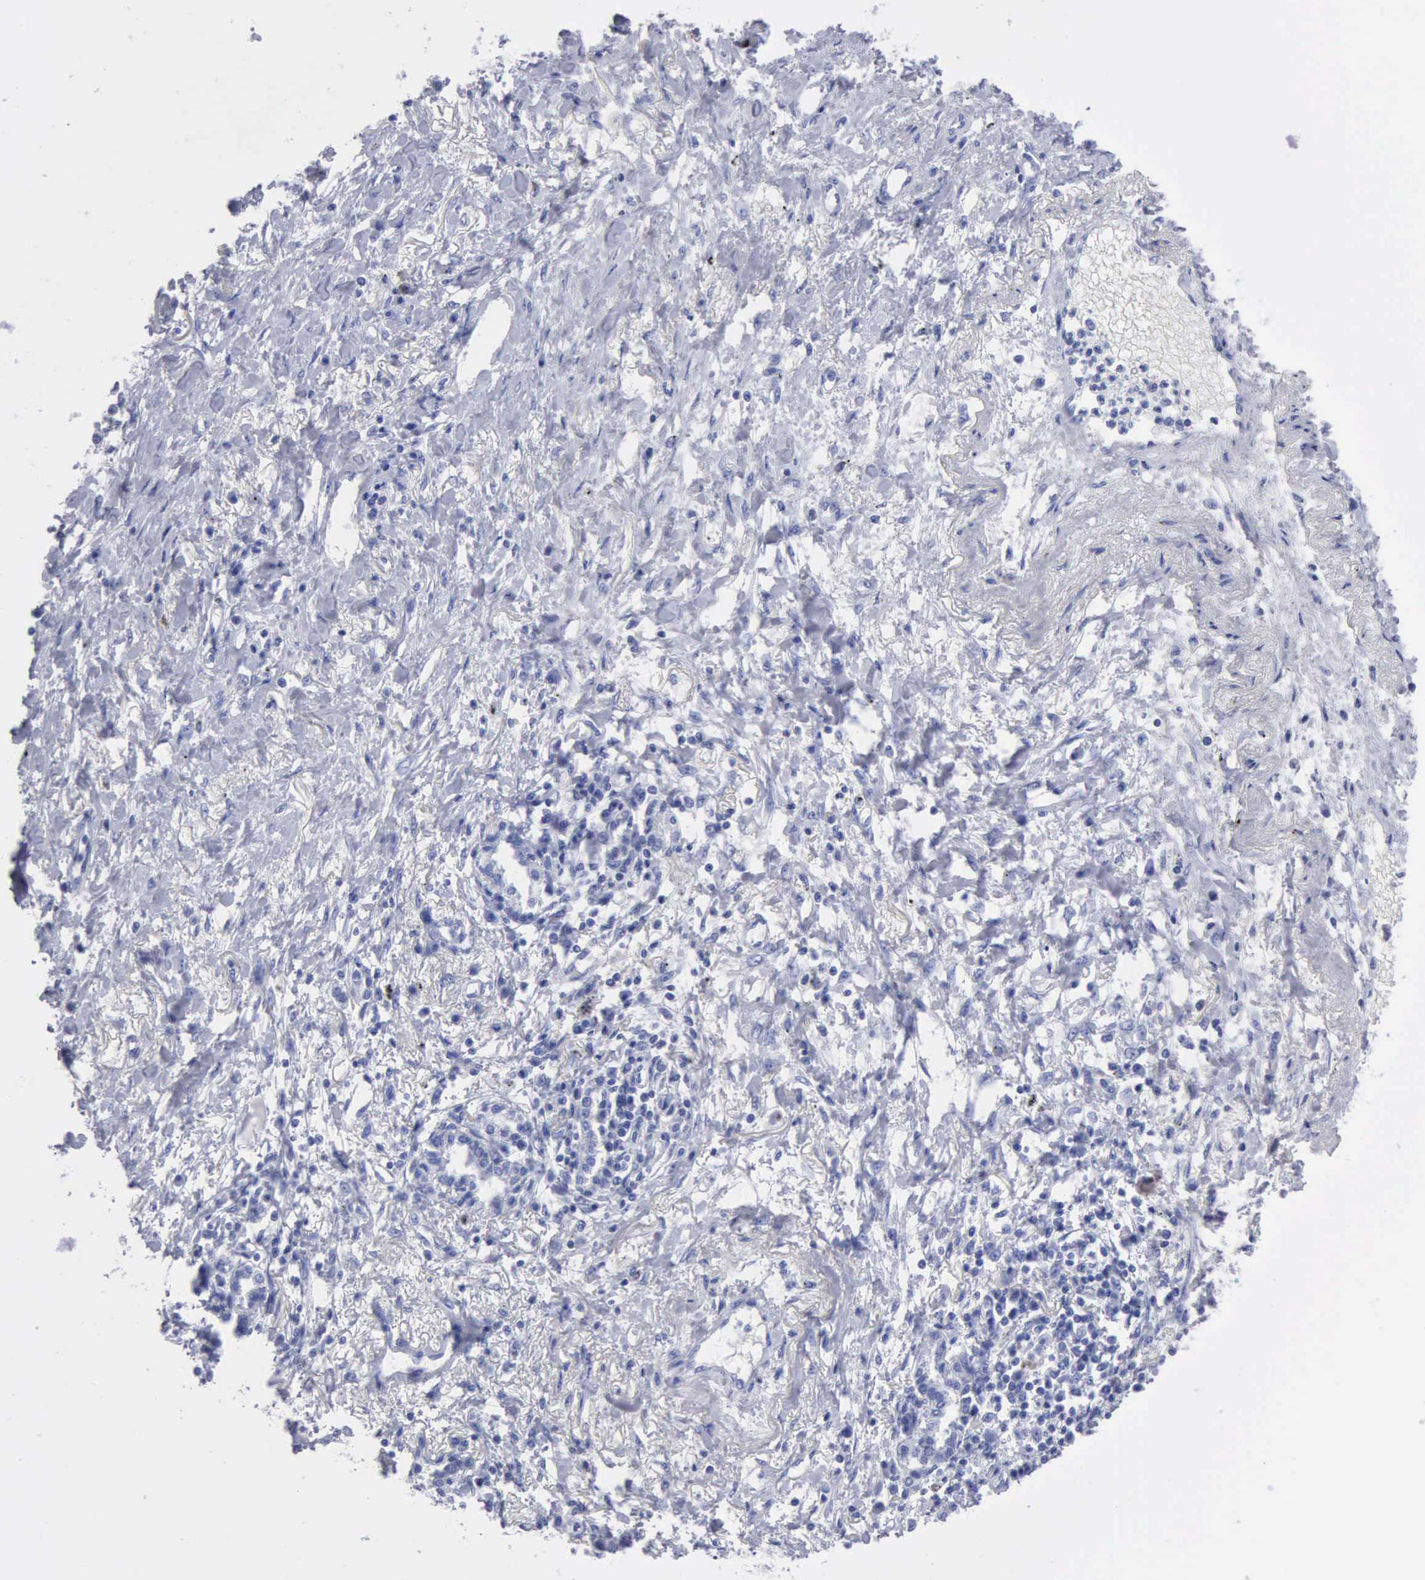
{"staining": {"intensity": "negative", "quantity": "none", "location": "none"}, "tissue": "lung cancer", "cell_type": "Tumor cells", "image_type": "cancer", "snomed": [{"axis": "morphology", "description": "Adenocarcinoma, NOS"}, {"axis": "topography", "description": "Lung"}], "caption": "Lung cancer was stained to show a protein in brown. There is no significant staining in tumor cells.", "gene": "CYP19A1", "patient": {"sex": "male", "age": 60}}